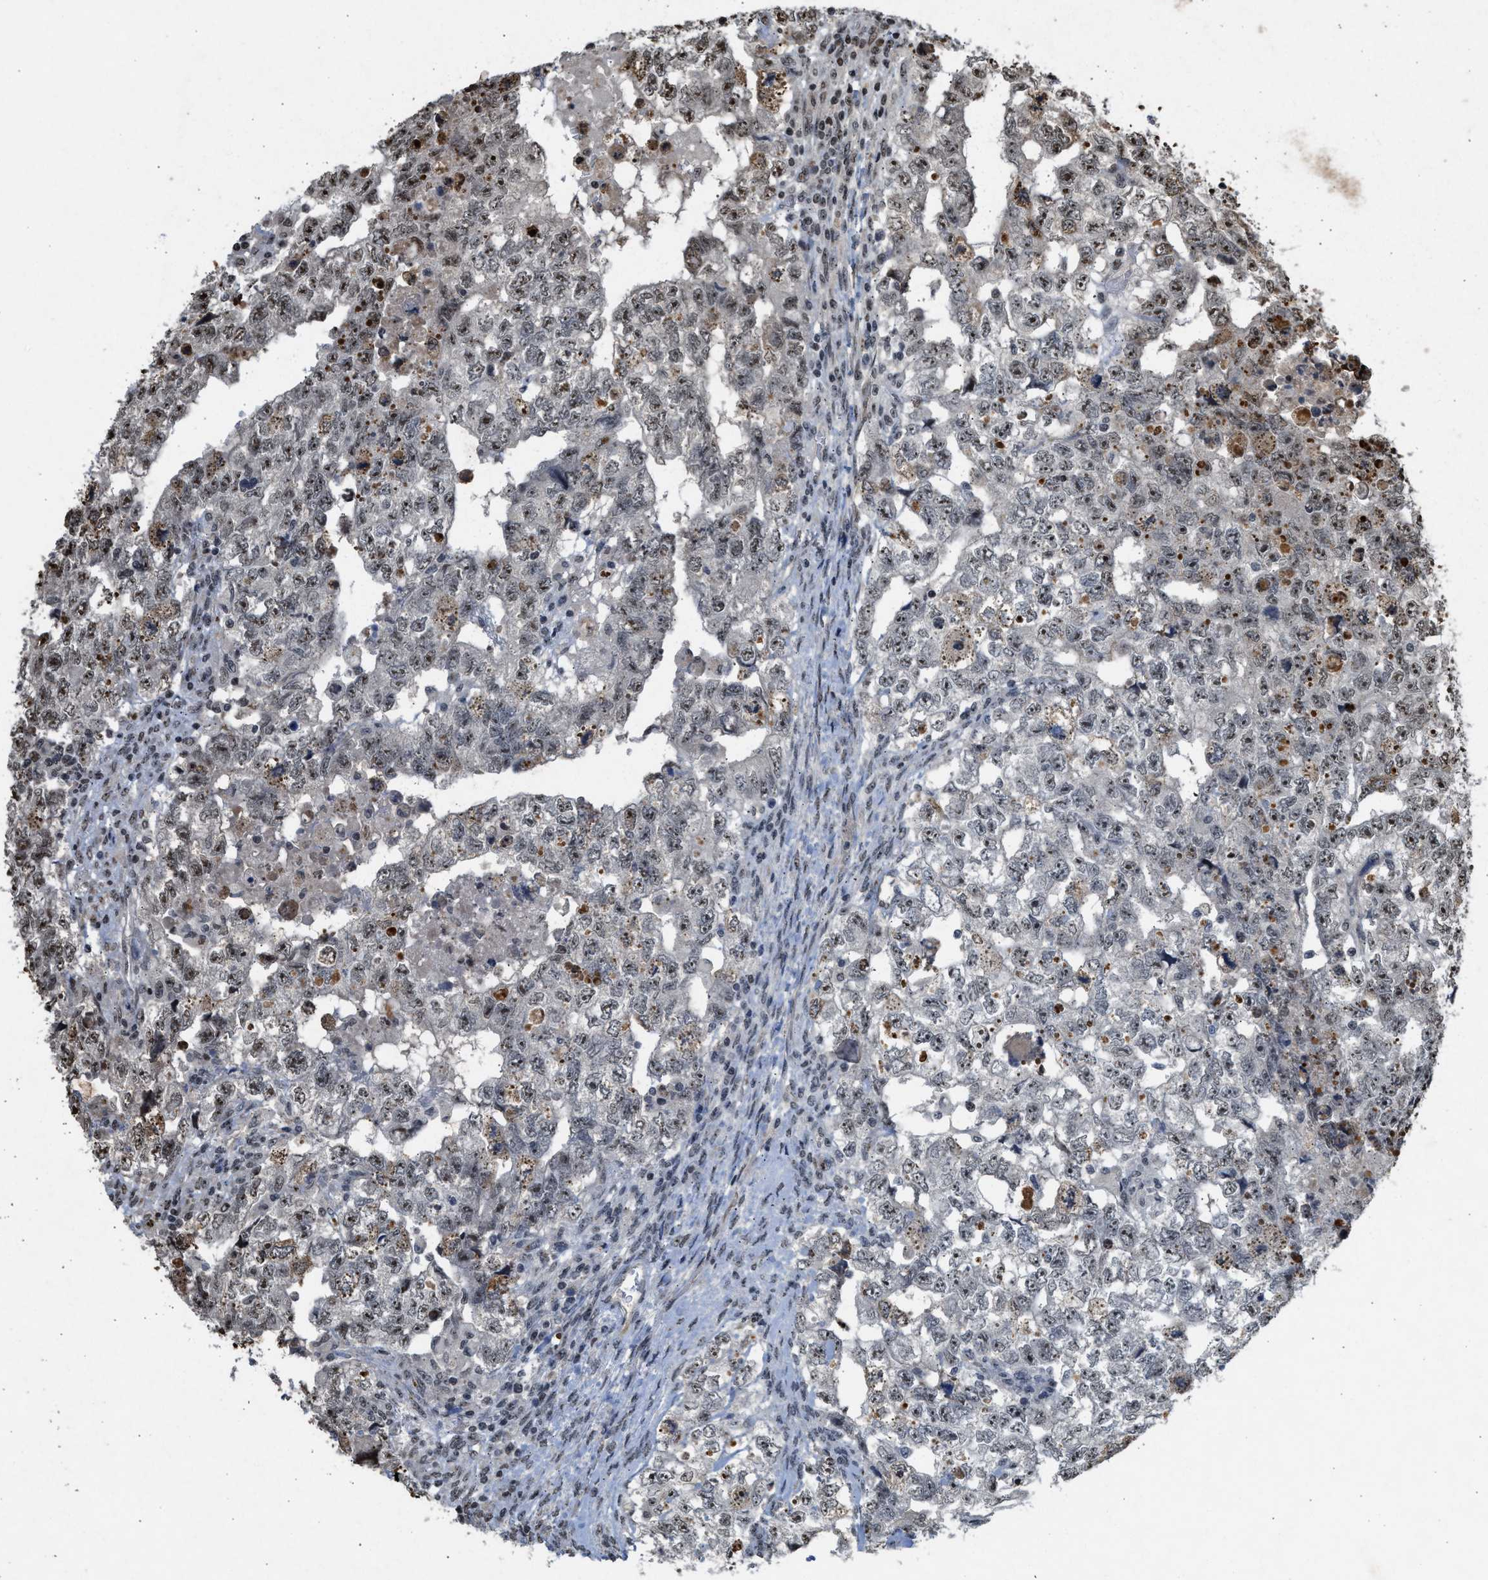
{"staining": {"intensity": "moderate", "quantity": ">75%", "location": "nuclear"}, "tissue": "testis cancer", "cell_type": "Tumor cells", "image_type": "cancer", "snomed": [{"axis": "morphology", "description": "Carcinoma, Embryonal, NOS"}, {"axis": "topography", "description": "Testis"}], "caption": "IHC staining of embryonal carcinoma (testis), which exhibits medium levels of moderate nuclear positivity in approximately >75% of tumor cells indicating moderate nuclear protein expression. The staining was performed using DAB (3,3'-diaminobenzidine) (brown) for protein detection and nuclei were counterstained in hematoxylin (blue).", "gene": "TFDP2", "patient": {"sex": "male", "age": 36}}